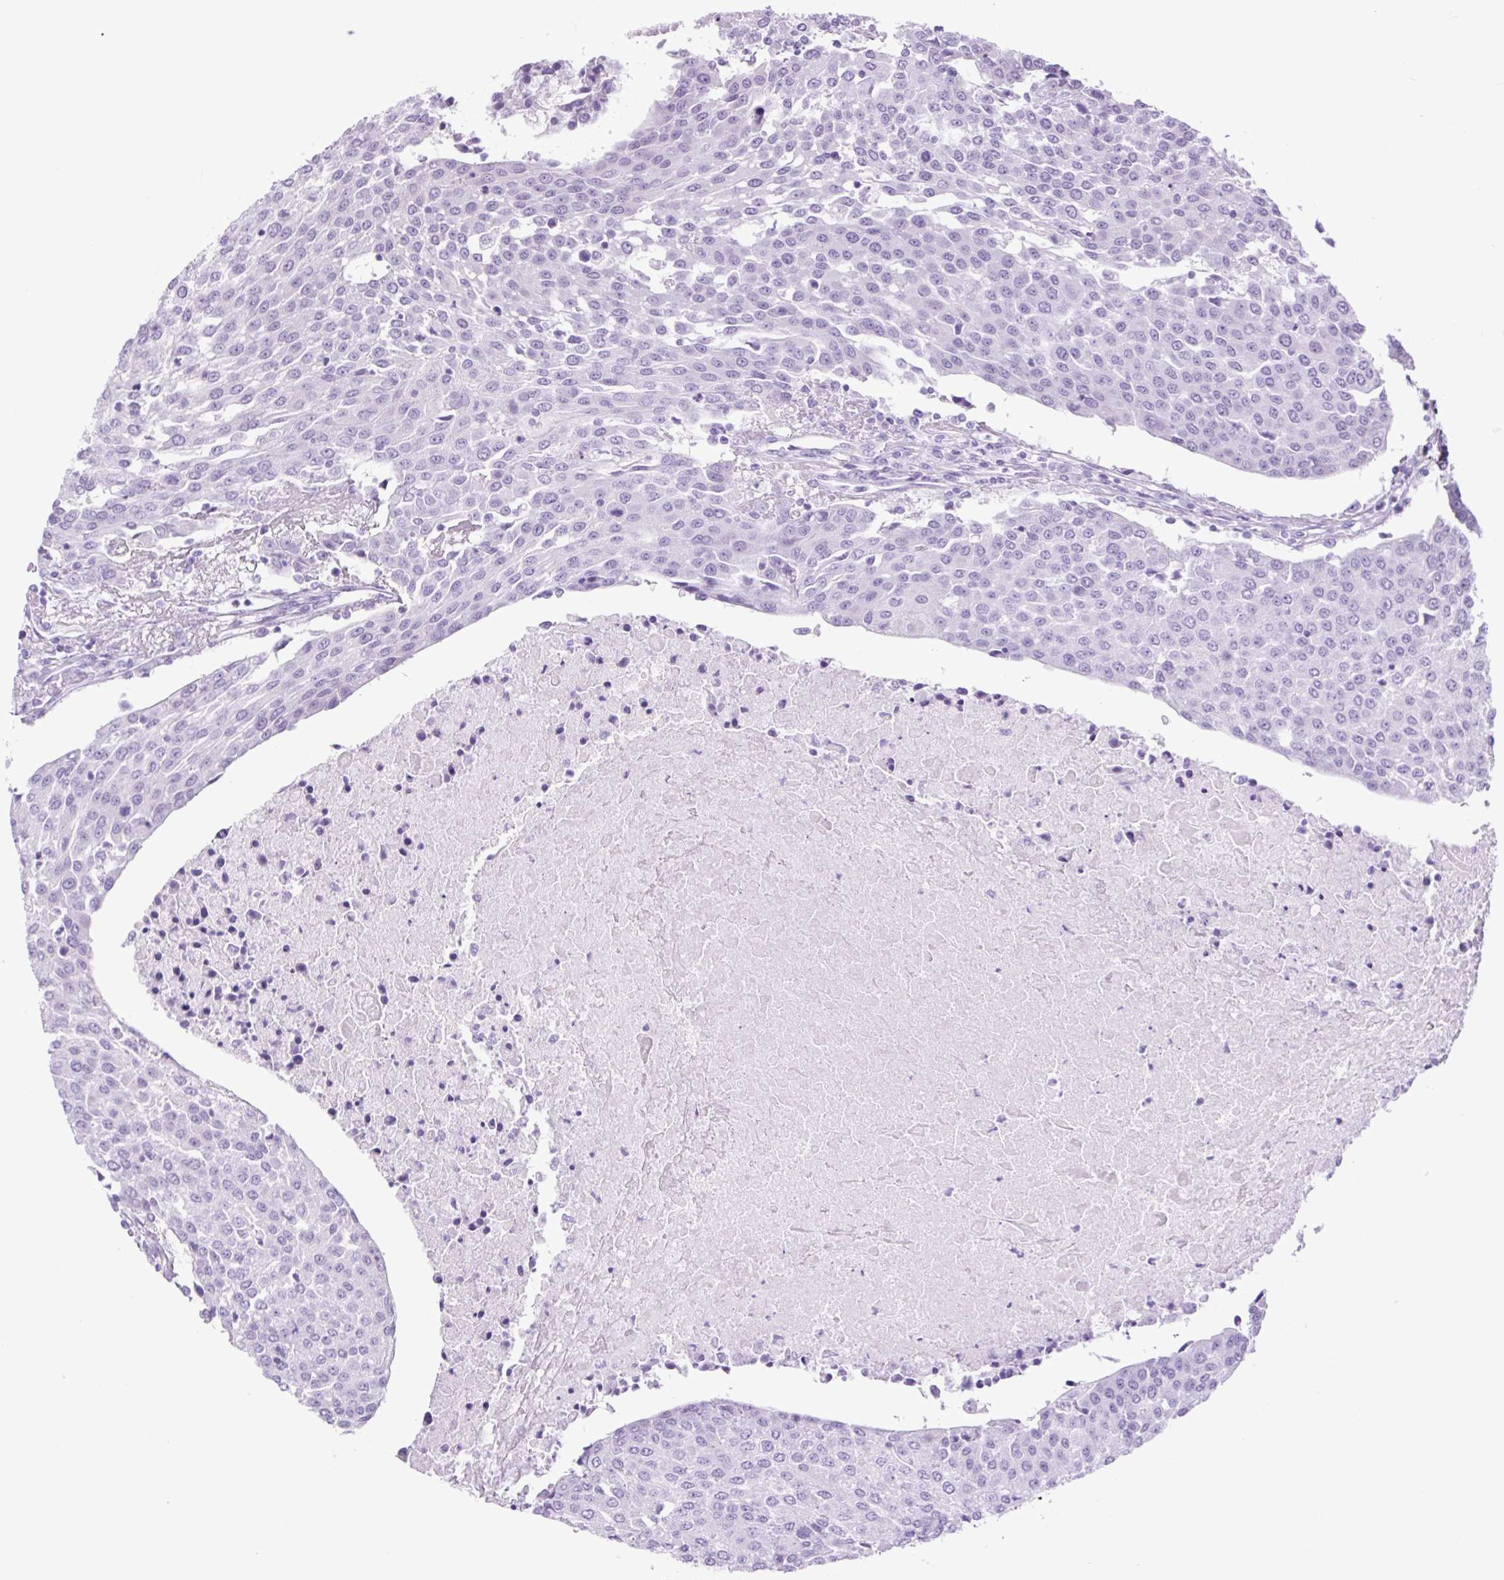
{"staining": {"intensity": "negative", "quantity": "none", "location": "none"}, "tissue": "urothelial cancer", "cell_type": "Tumor cells", "image_type": "cancer", "snomed": [{"axis": "morphology", "description": "Urothelial carcinoma, High grade"}, {"axis": "topography", "description": "Urinary bladder"}], "caption": "Tumor cells show no significant positivity in urothelial carcinoma (high-grade).", "gene": "TFF2", "patient": {"sex": "female", "age": 85}}